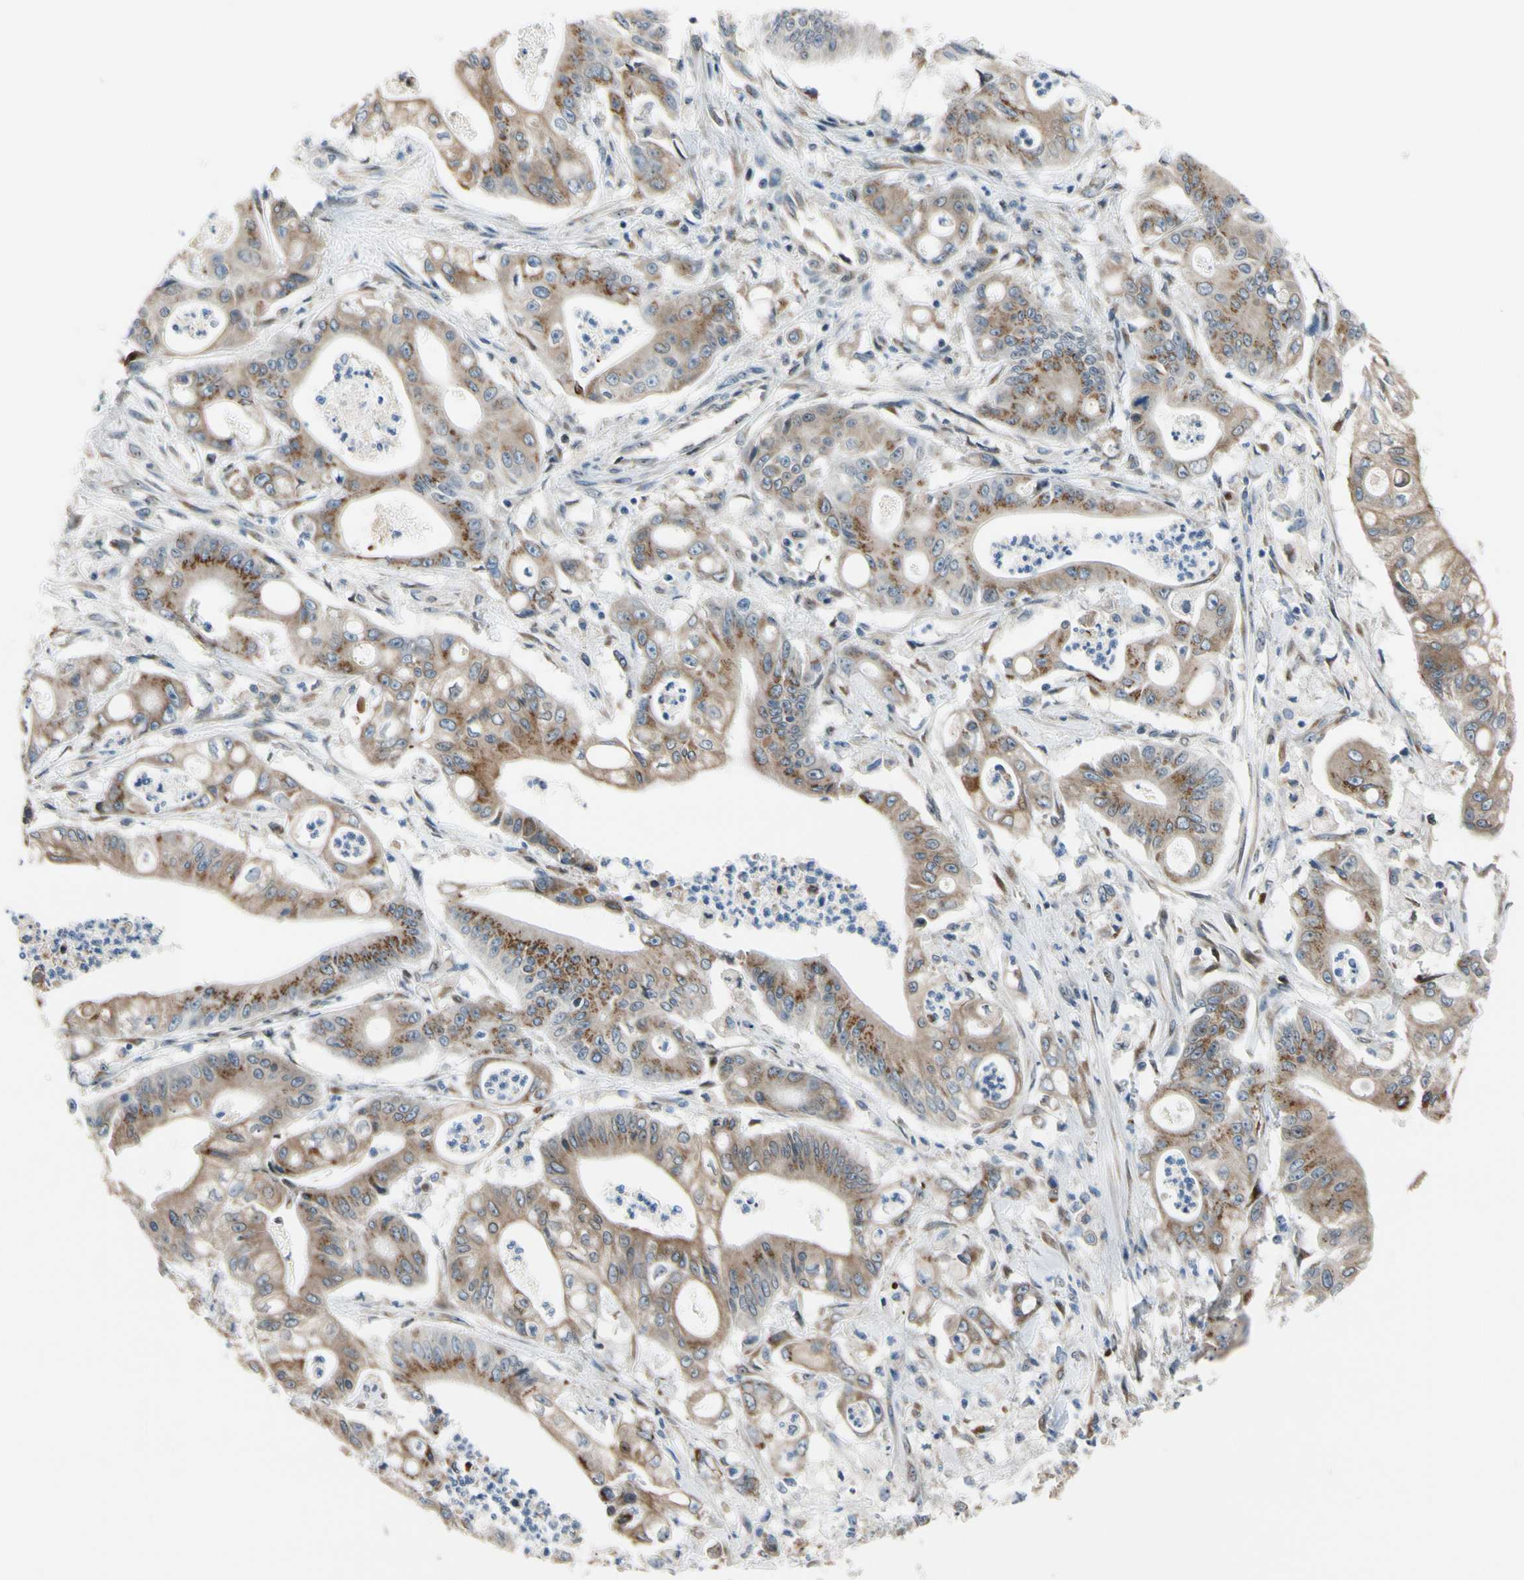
{"staining": {"intensity": "moderate", "quantity": ">75%", "location": "cytoplasmic/membranous"}, "tissue": "pancreatic cancer", "cell_type": "Tumor cells", "image_type": "cancer", "snomed": [{"axis": "morphology", "description": "Normal tissue, NOS"}, {"axis": "topography", "description": "Lymph node"}], "caption": "Pancreatic cancer tissue displays moderate cytoplasmic/membranous positivity in approximately >75% of tumor cells, visualized by immunohistochemistry.", "gene": "TMED7", "patient": {"sex": "male", "age": 62}}